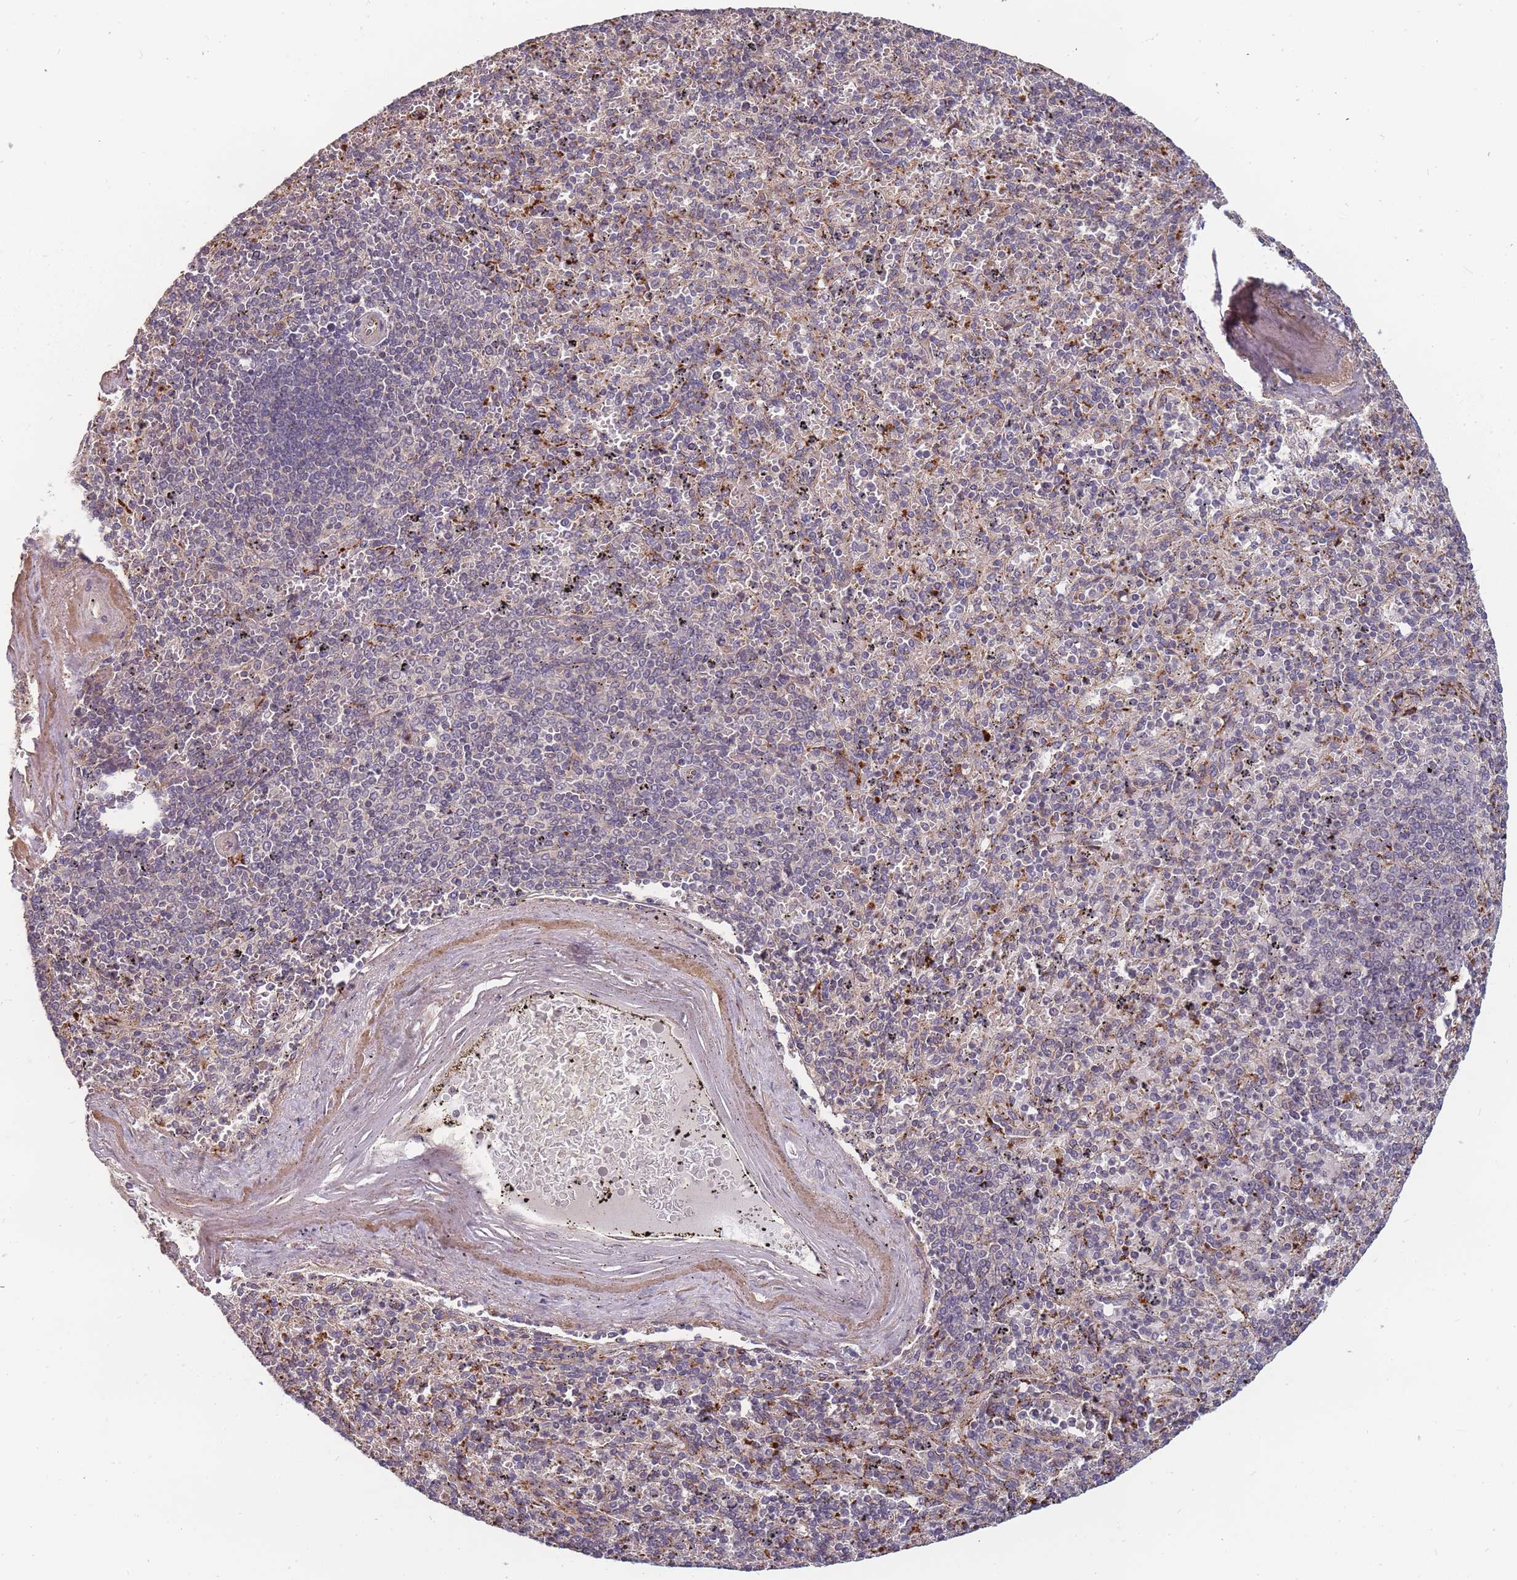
{"staining": {"intensity": "negative", "quantity": "none", "location": "none"}, "tissue": "spleen", "cell_type": "Cells in red pulp", "image_type": "normal", "snomed": [{"axis": "morphology", "description": "Normal tissue, NOS"}, {"axis": "topography", "description": "Spleen"}], "caption": "IHC image of unremarkable spleen: spleen stained with DAB (3,3'-diaminobenzidine) displays no significant protein staining in cells in red pulp.", "gene": "ATG5", "patient": {"sex": "male", "age": 82}}